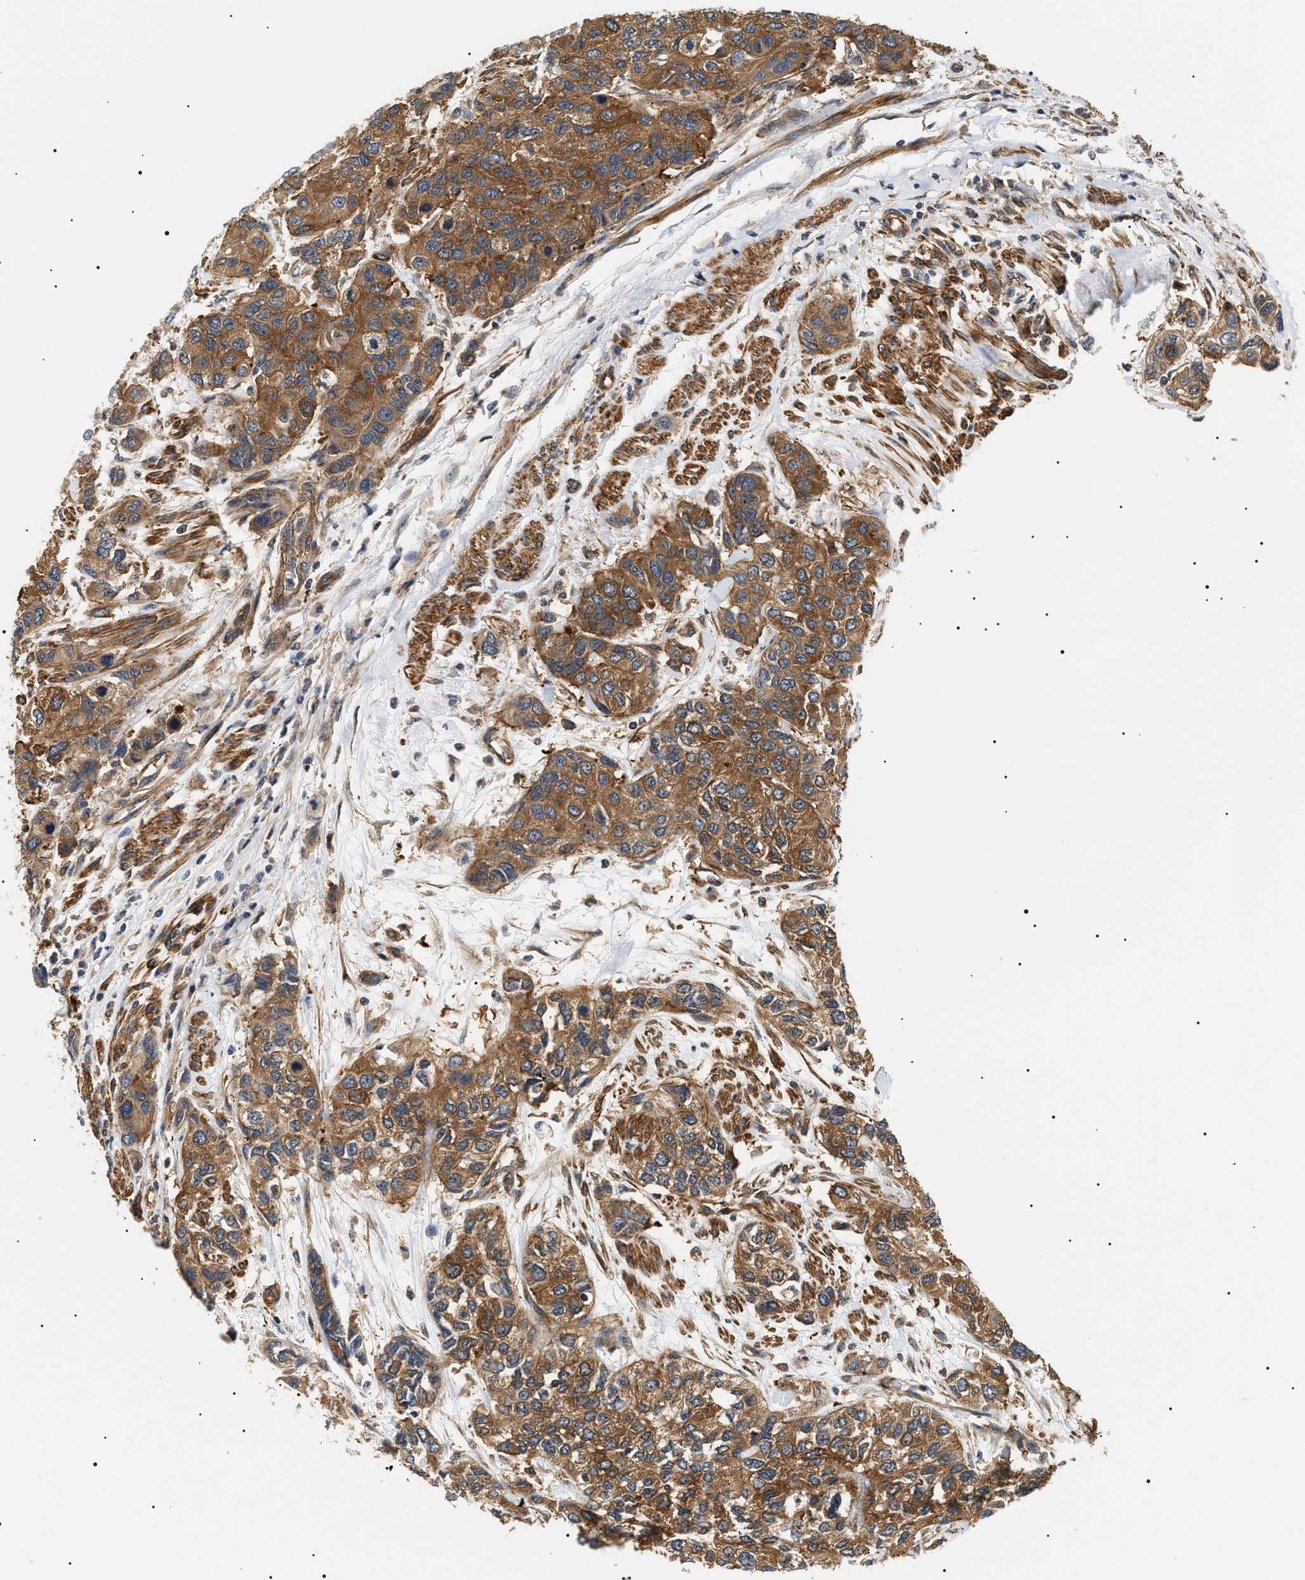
{"staining": {"intensity": "moderate", "quantity": ">75%", "location": "cytoplasmic/membranous"}, "tissue": "urothelial cancer", "cell_type": "Tumor cells", "image_type": "cancer", "snomed": [{"axis": "morphology", "description": "Urothelial carcinoma, High grade"}, {"axis": "topography", "description": "Urinary bladder"}], "caption": "Immunohistochemical staining of urothelial cancer shows moderate cytoplasmic/membranous protein staining in approximately >75% of tumor cells.", "gene": "SH3GLB2", "patient": {"sex": "female", "age": 56}}